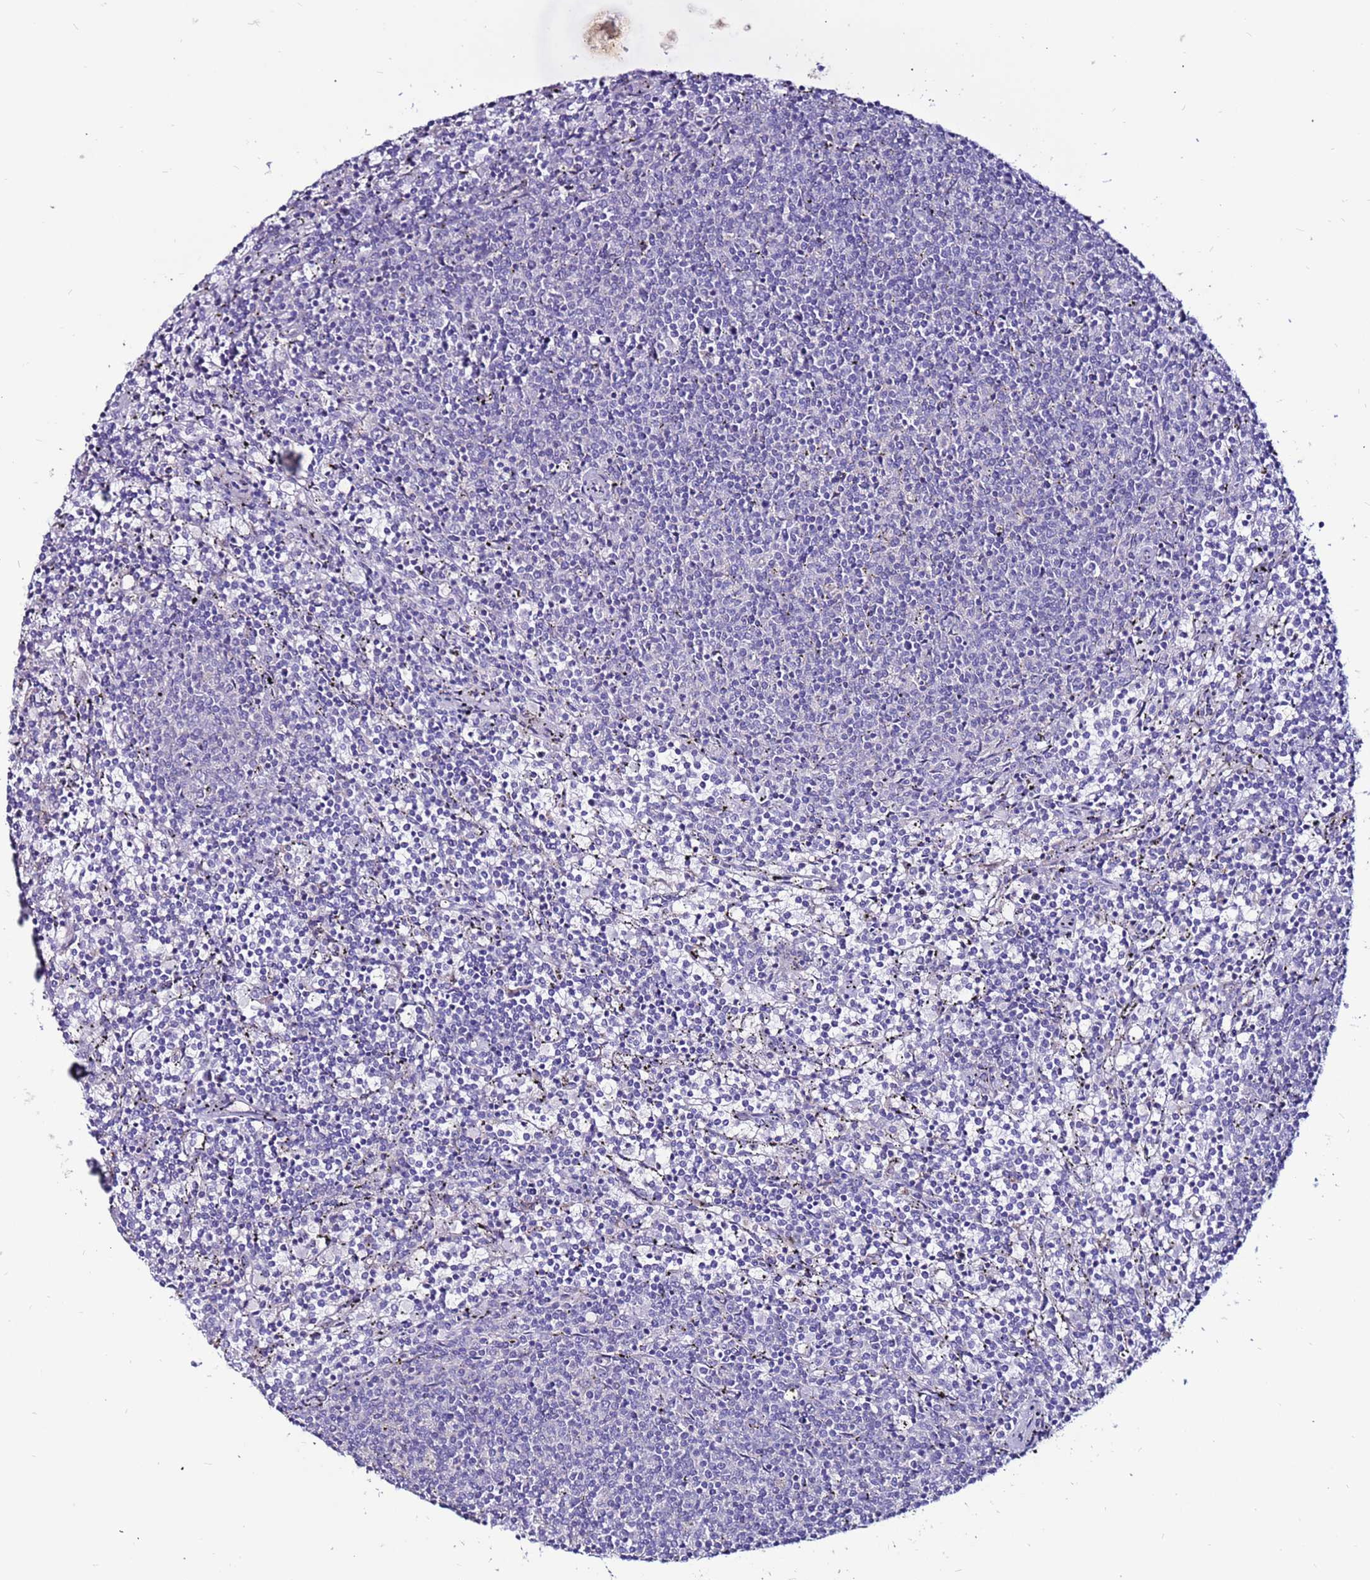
{"staining": {"intensity": "negative", "quantity": "none", "location": "none"}, "tissue": "lymphoma", "cell_type": "Tumor cells", "image_type": "cancer", "snomed": [{"axis": "morphology", "description": "Malignant lymphoma, non-Hodgkin's type, Low grade"}, {"axis": "topography", "description": "Spleen"}], "caption": "A photomicrograph of malignant lymphoma, non-Hodgkin's type (low-grade) stained for a protein shows no brown staining in tumor cells. (DAB immunohistochemistry (IHC) visualized using brightfield microscopy, high magnification).", "gene": "SLC44A3", "patient": {"sex": "female", "age": 50}}